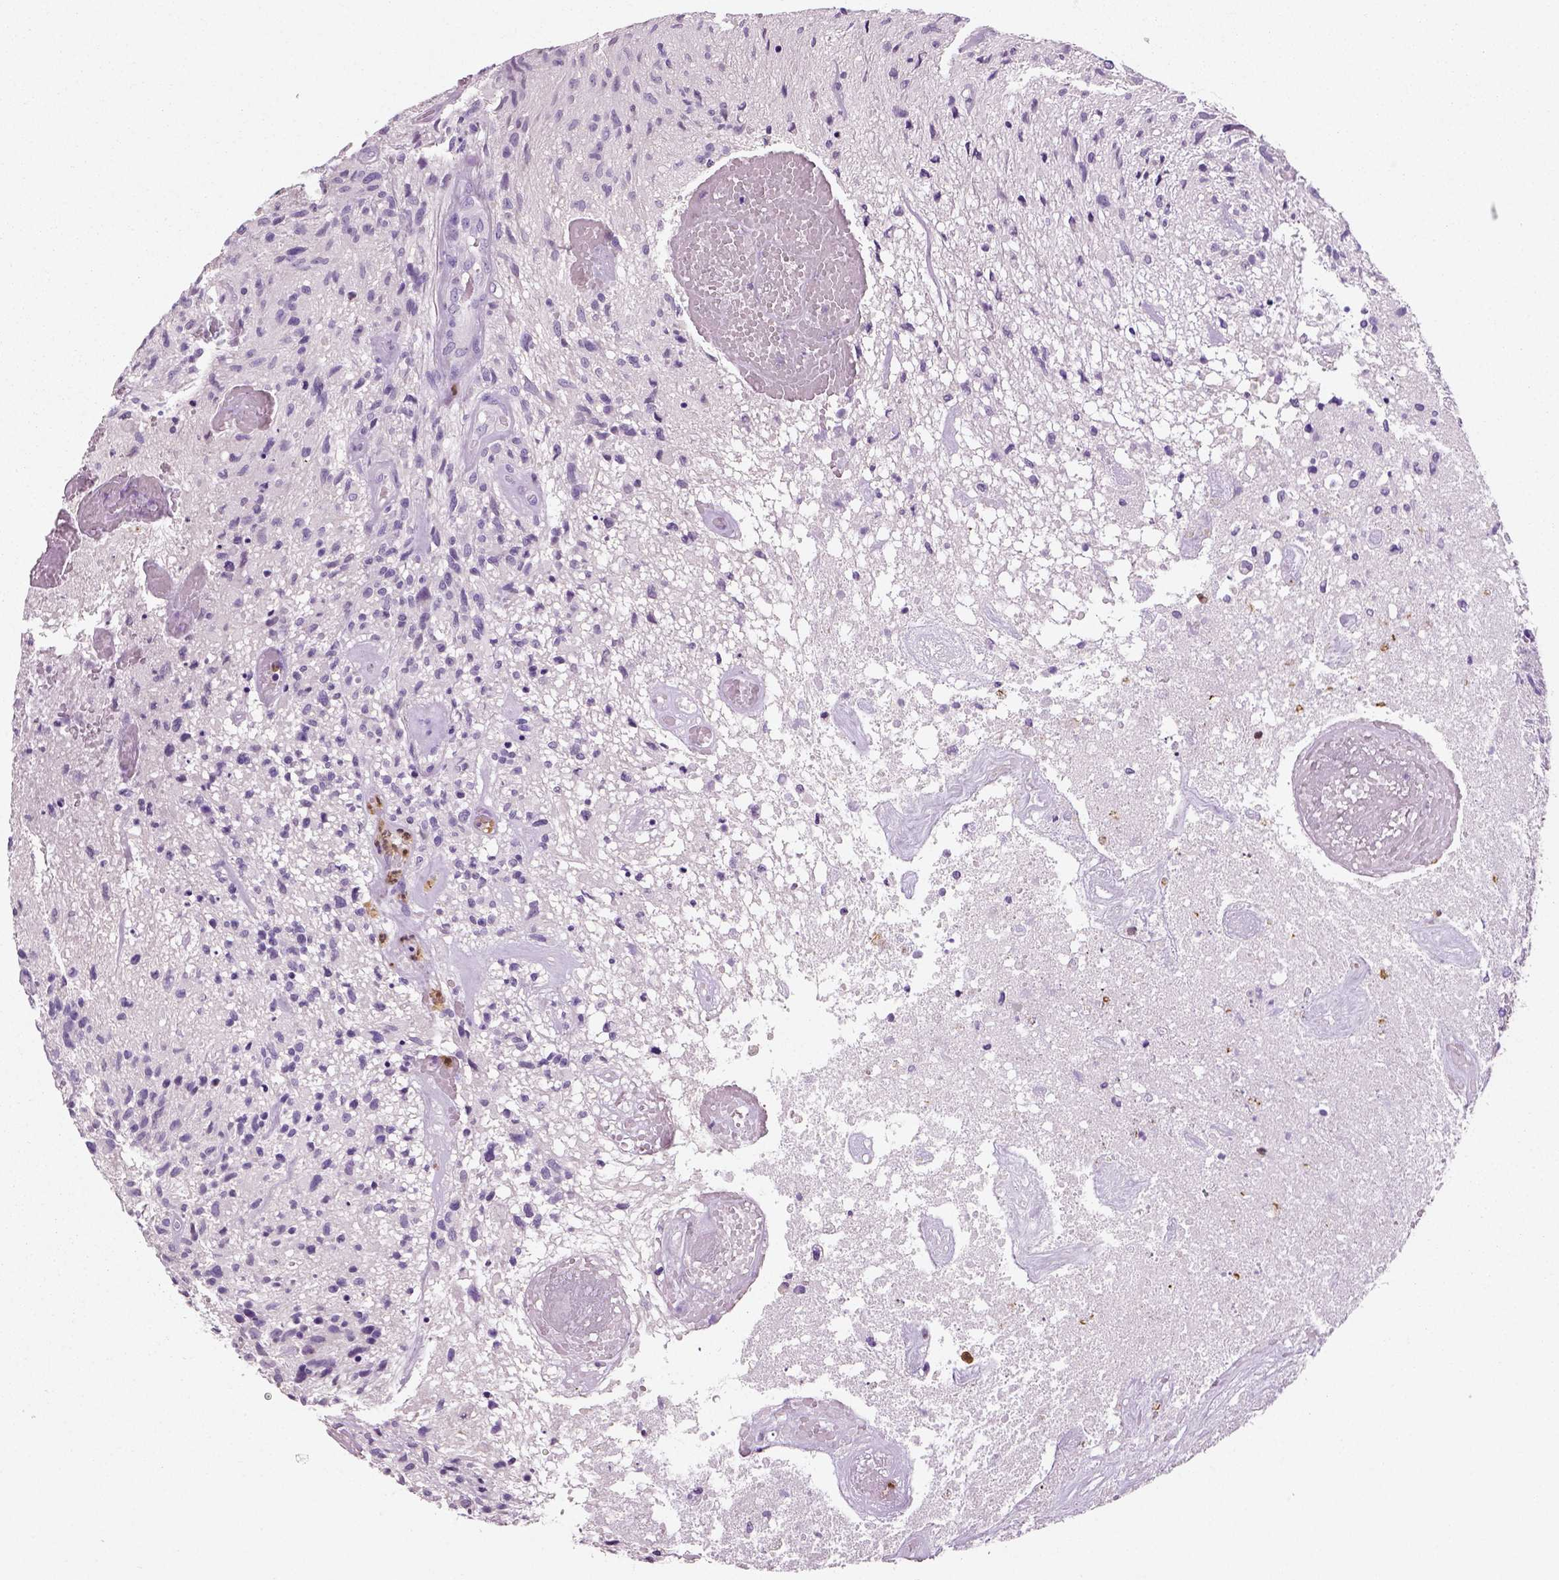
{"staining": {"intensity": "negative", "quantity": "none", "location": "none"}, "tissue": "glioma", "cell_type": "Tumor cells", "image_type": "cancer", "snomed": [{"axis": "morphology", "description": "Glioma, malignant, High grade"}, {"axis": "topography", "description": "Brain"}], "caption": "There is no significant staining in tumor cells of glioma. Brightfield microscopy of IHC stained with DAB (brown) and hematoxylin (blue), captured at high magnification.", "gene": "NECAB2", "patient": {"sex": "male", "age": 75}}